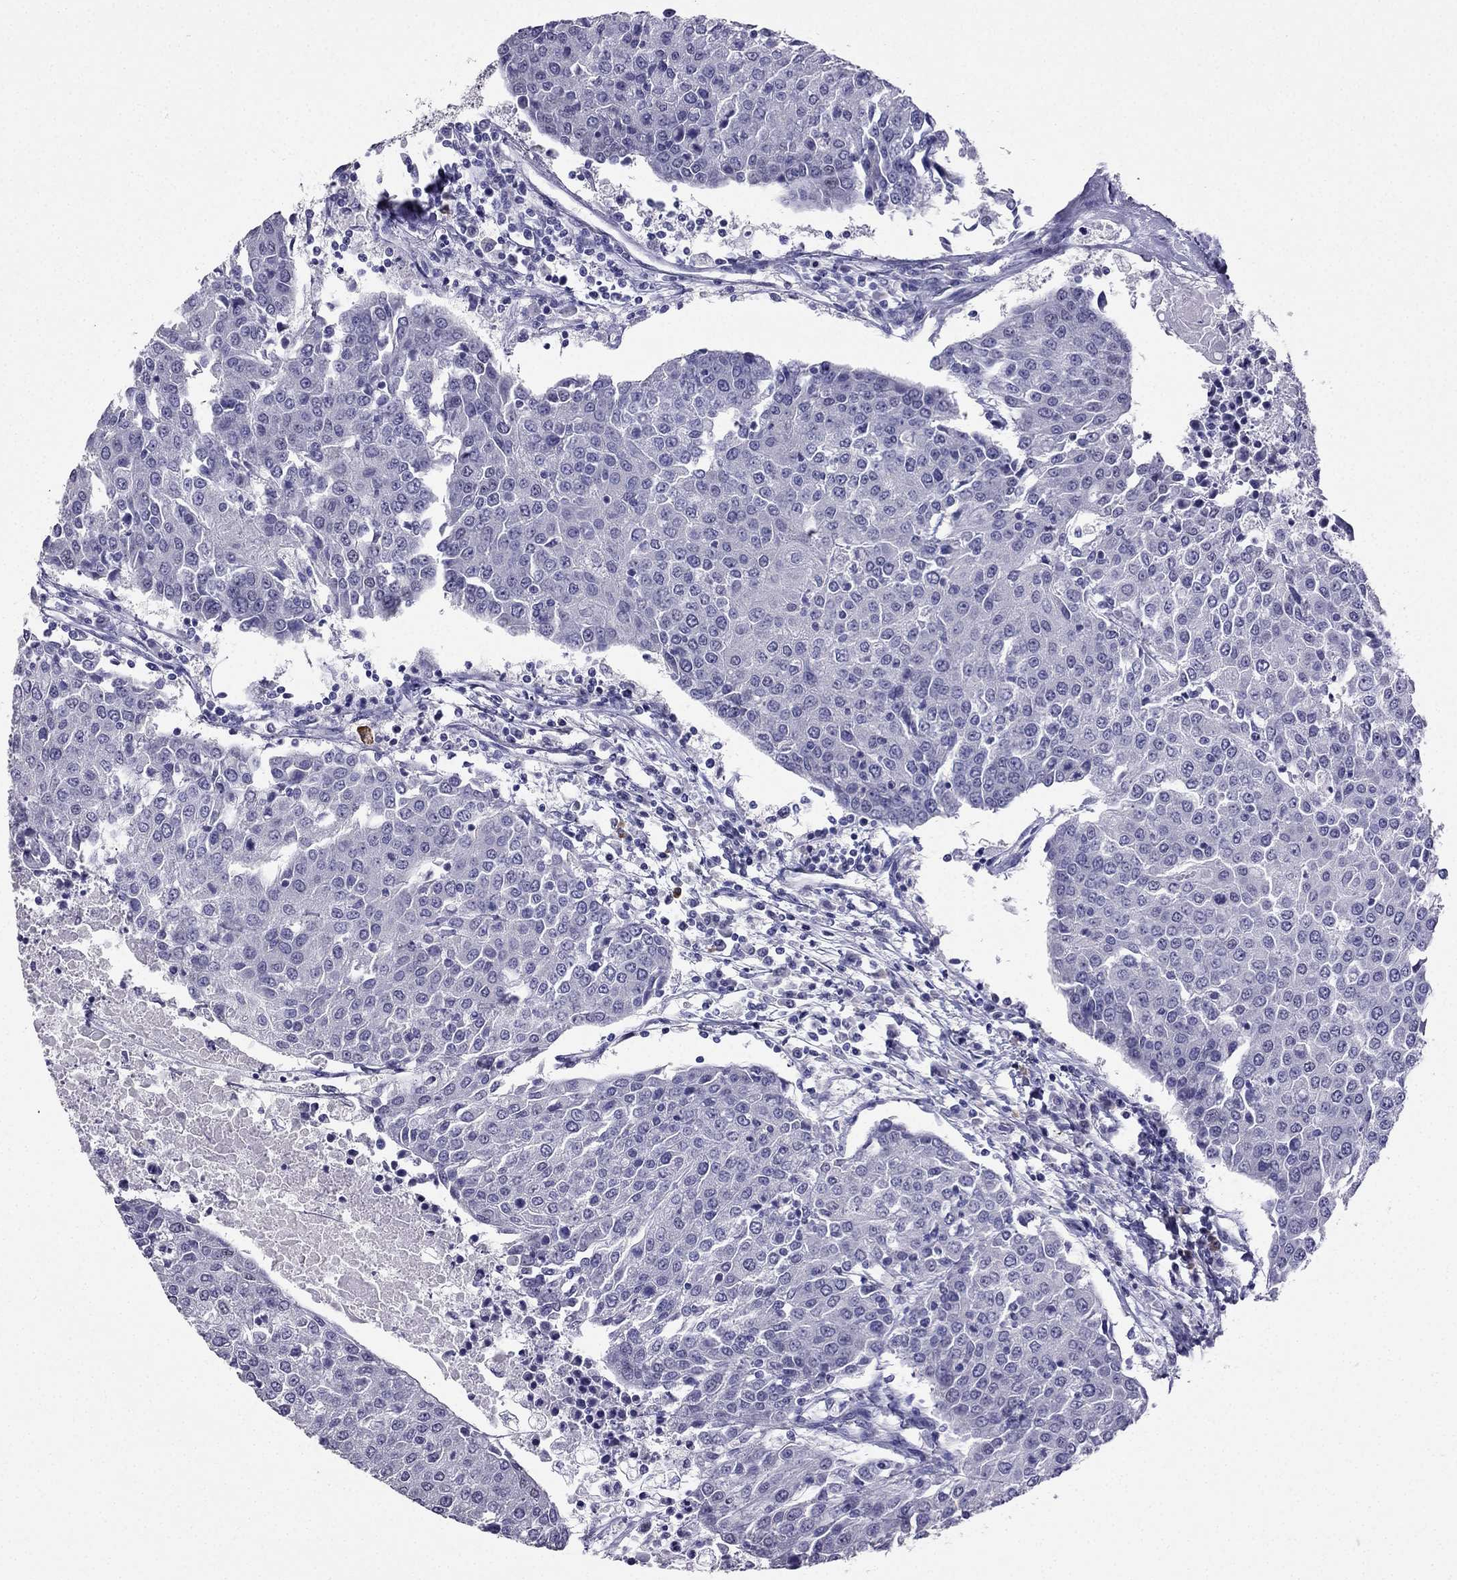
{"staining": {"intensity": "negative", "quantity": "none", "location": "none"}, "tissue": "urothelial cancer", "cell_type": "Tumor cells", "image_type": "cancer", "snomed": [{"axis": "morphology", "description": "Urothelial carcinoma, High grade"}, {"axis": "topography", "description": "Urinary bladder"}], "caption": "A high-resolution image shows immunohistochemistry (IHC) staining of high-grade urothelial carcinoma, which reveals no significant staining in tumor cells. Brightfield microscopy of immunohistochemistry stained with DAB (3,3'-diaminobenzidine) (brown) and hematoxylin (blue), captured at high magnification.", "gene": "ARID3A", "patient": {"sex": "female", "age": 85}}